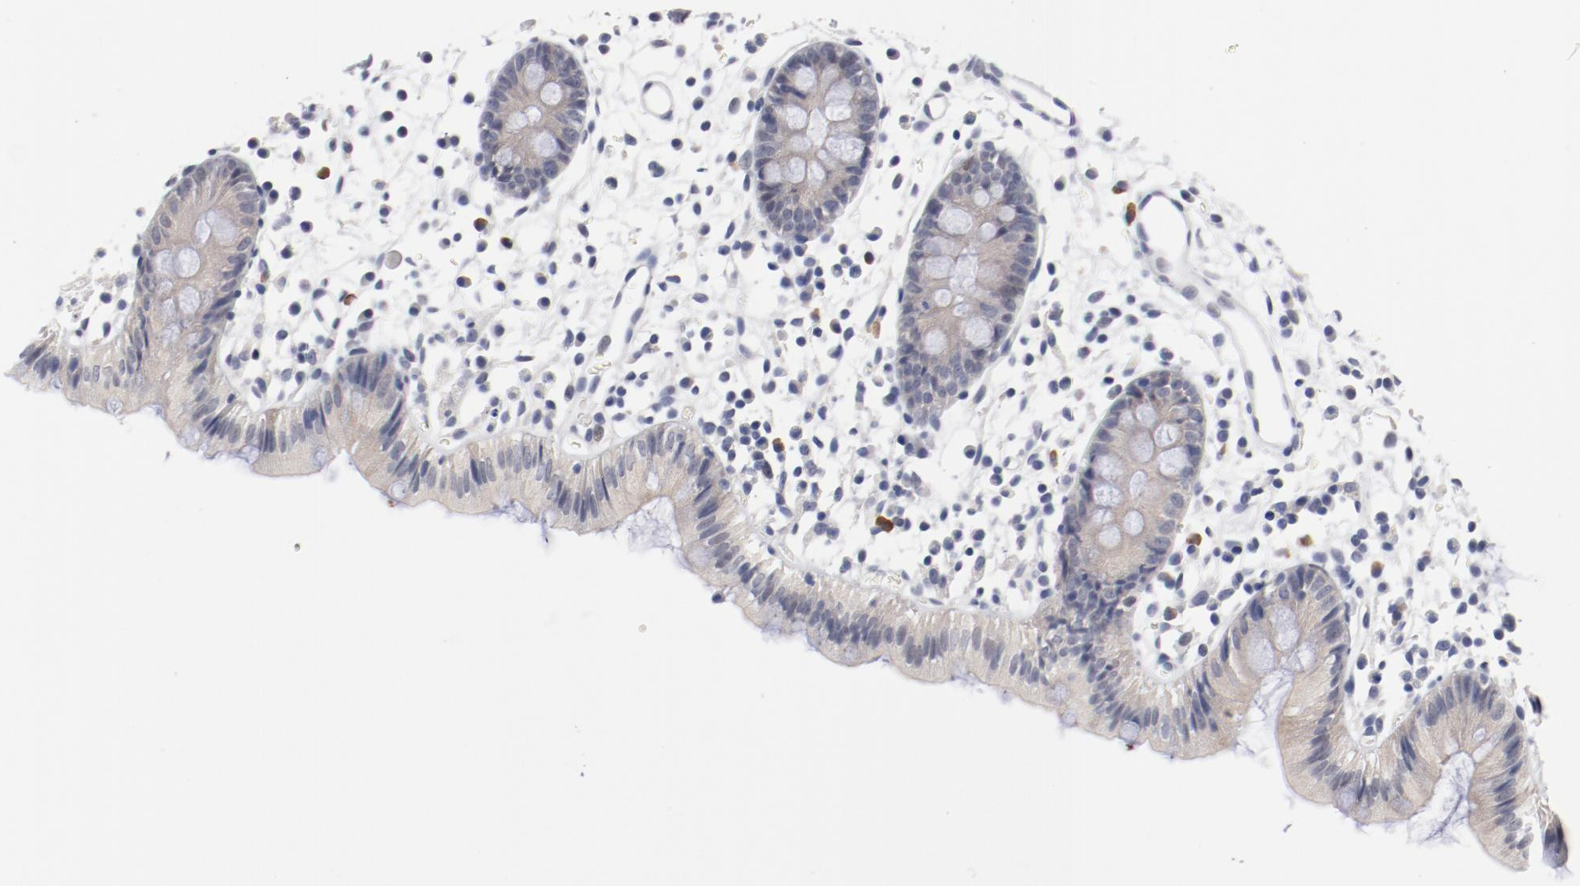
{"staining": {"intensity": "negative", "quantity": "none", "location": "none"}, "tissue": "colon", "cell_type": "Endothelial cells", "image_type": "normal", "snomed": [{"axis": "morphology", "description": "Normal tissue, NOS"}, {"axis": "topography", "description": "Colon"}], "caption": "Endothelial cells show no significant protein staining in benign colon. (DAB (3,3'-diaminobenzidine) immunohistochemistry, high magnification).", "gene": "KCNK13", "patient": {"sex": "male", "age": 14}}